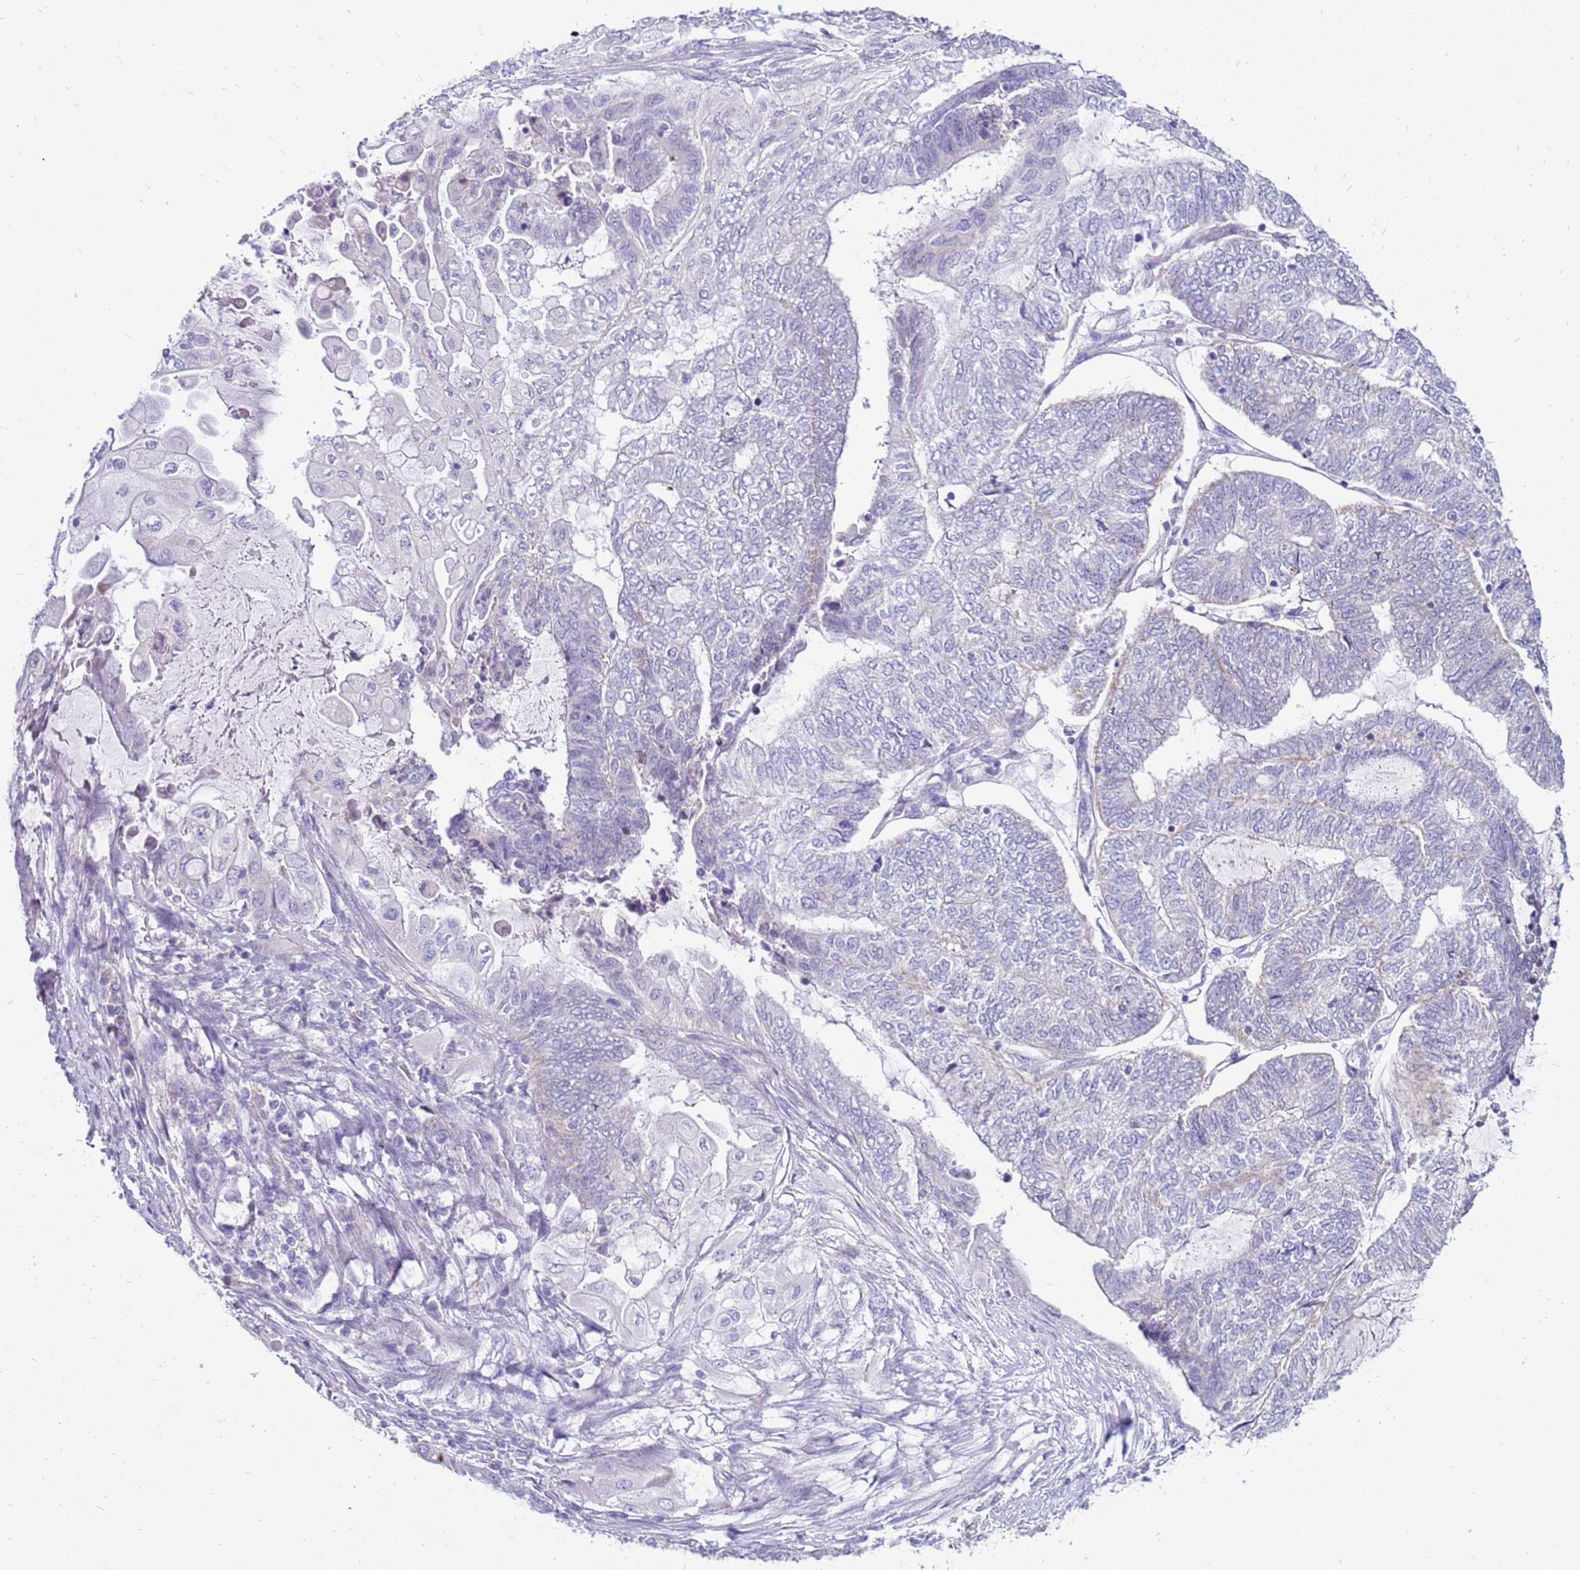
{"staining": {"intensity": "weak", "quantity": "25%-75%", "location": "cytoplasmic/membranous"}, "tissue": "endometrial cancer", "cell_type": "Tumor cells", "image_type": "cancer", "snomed": [{"axis": "morphology", "description": "Adenocarcinoma, NOS"}, {"axis": "topography", "description": "Uterus"}, {"axis": "topography", "description": "Endometrium"}], "caption": "High-magnification brightfield microscopy of endometrial cancer (adenocarcinoma) stained with DAB (3,3'-diaminobenzidine) (brown) and counterstained with hematoxylin (blue). tumor cells exhibit weak cytoplasmic/membranous staining is seen in approximately25%-75% of cells. The staining was performed using DAB (3,3'-diaminobenzidine) to visualize the protein expression in brown, while the nuclei were stained in blue with hematoxylin (Magnification: 20x).", "gene": "IGF1R", "patient": {"sex": "female", "age": 70}}